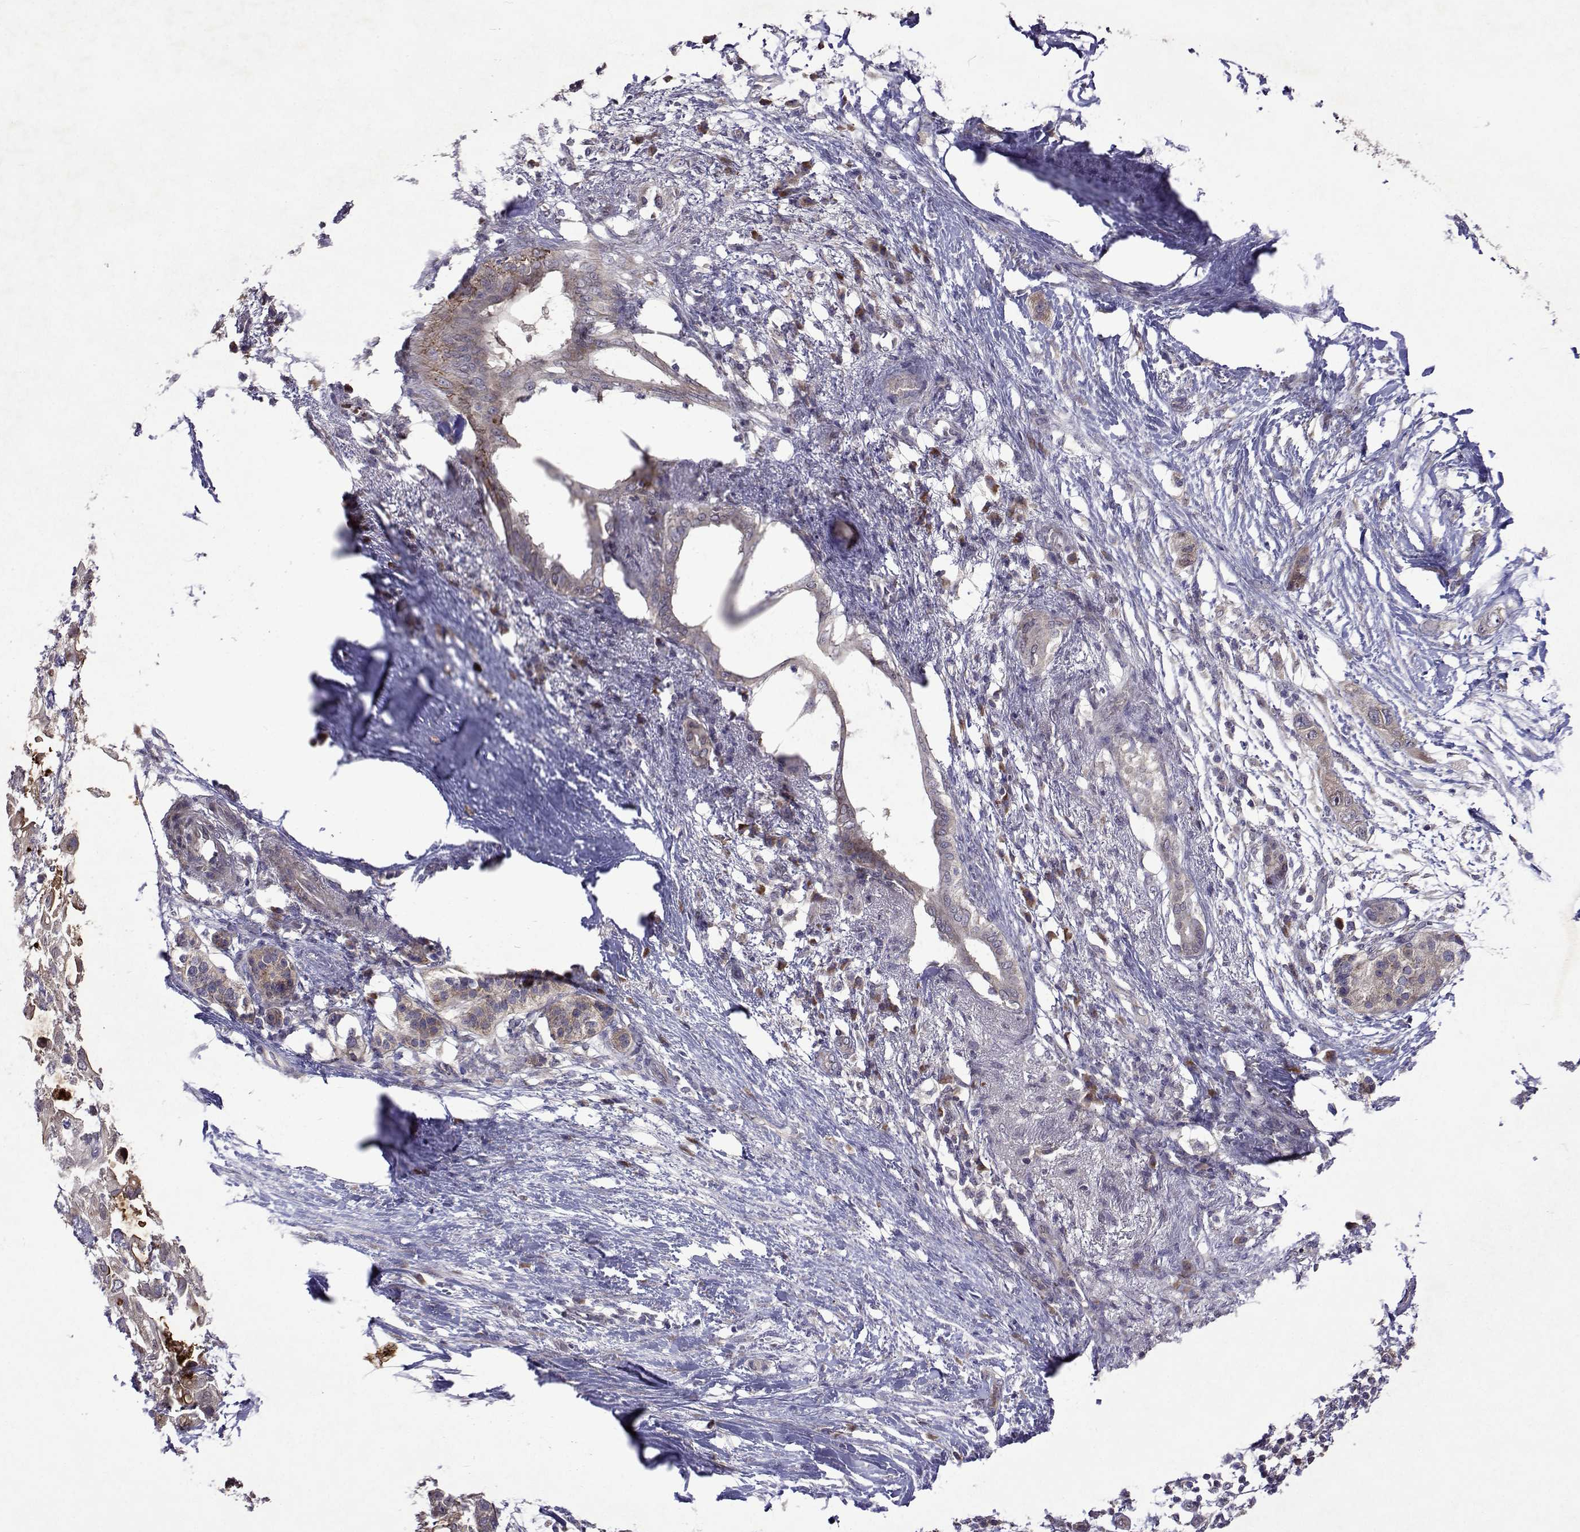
{"staining": {"intensity": "weak", "quantity": ">75%", "location": "cytoplasmic/membranous"}, "tissue": "pancreatic cancer", "cell_type": "Tumor cells", "image_type": "cancer", "snomed": [{"axis": "morphology", "description": "Adenocarcinoma, NOS"}, {"axis": "topography", "description": "Pancreas"}], "caption": "The photomicrograph displays a brown stain indicating the presence of a protein in the cytoplasmic/membranous of tumor cells in adenocarcinoma (pancreatic).", "gene": "TARBP2", "patient": {"sex": "female", "age": 72}}